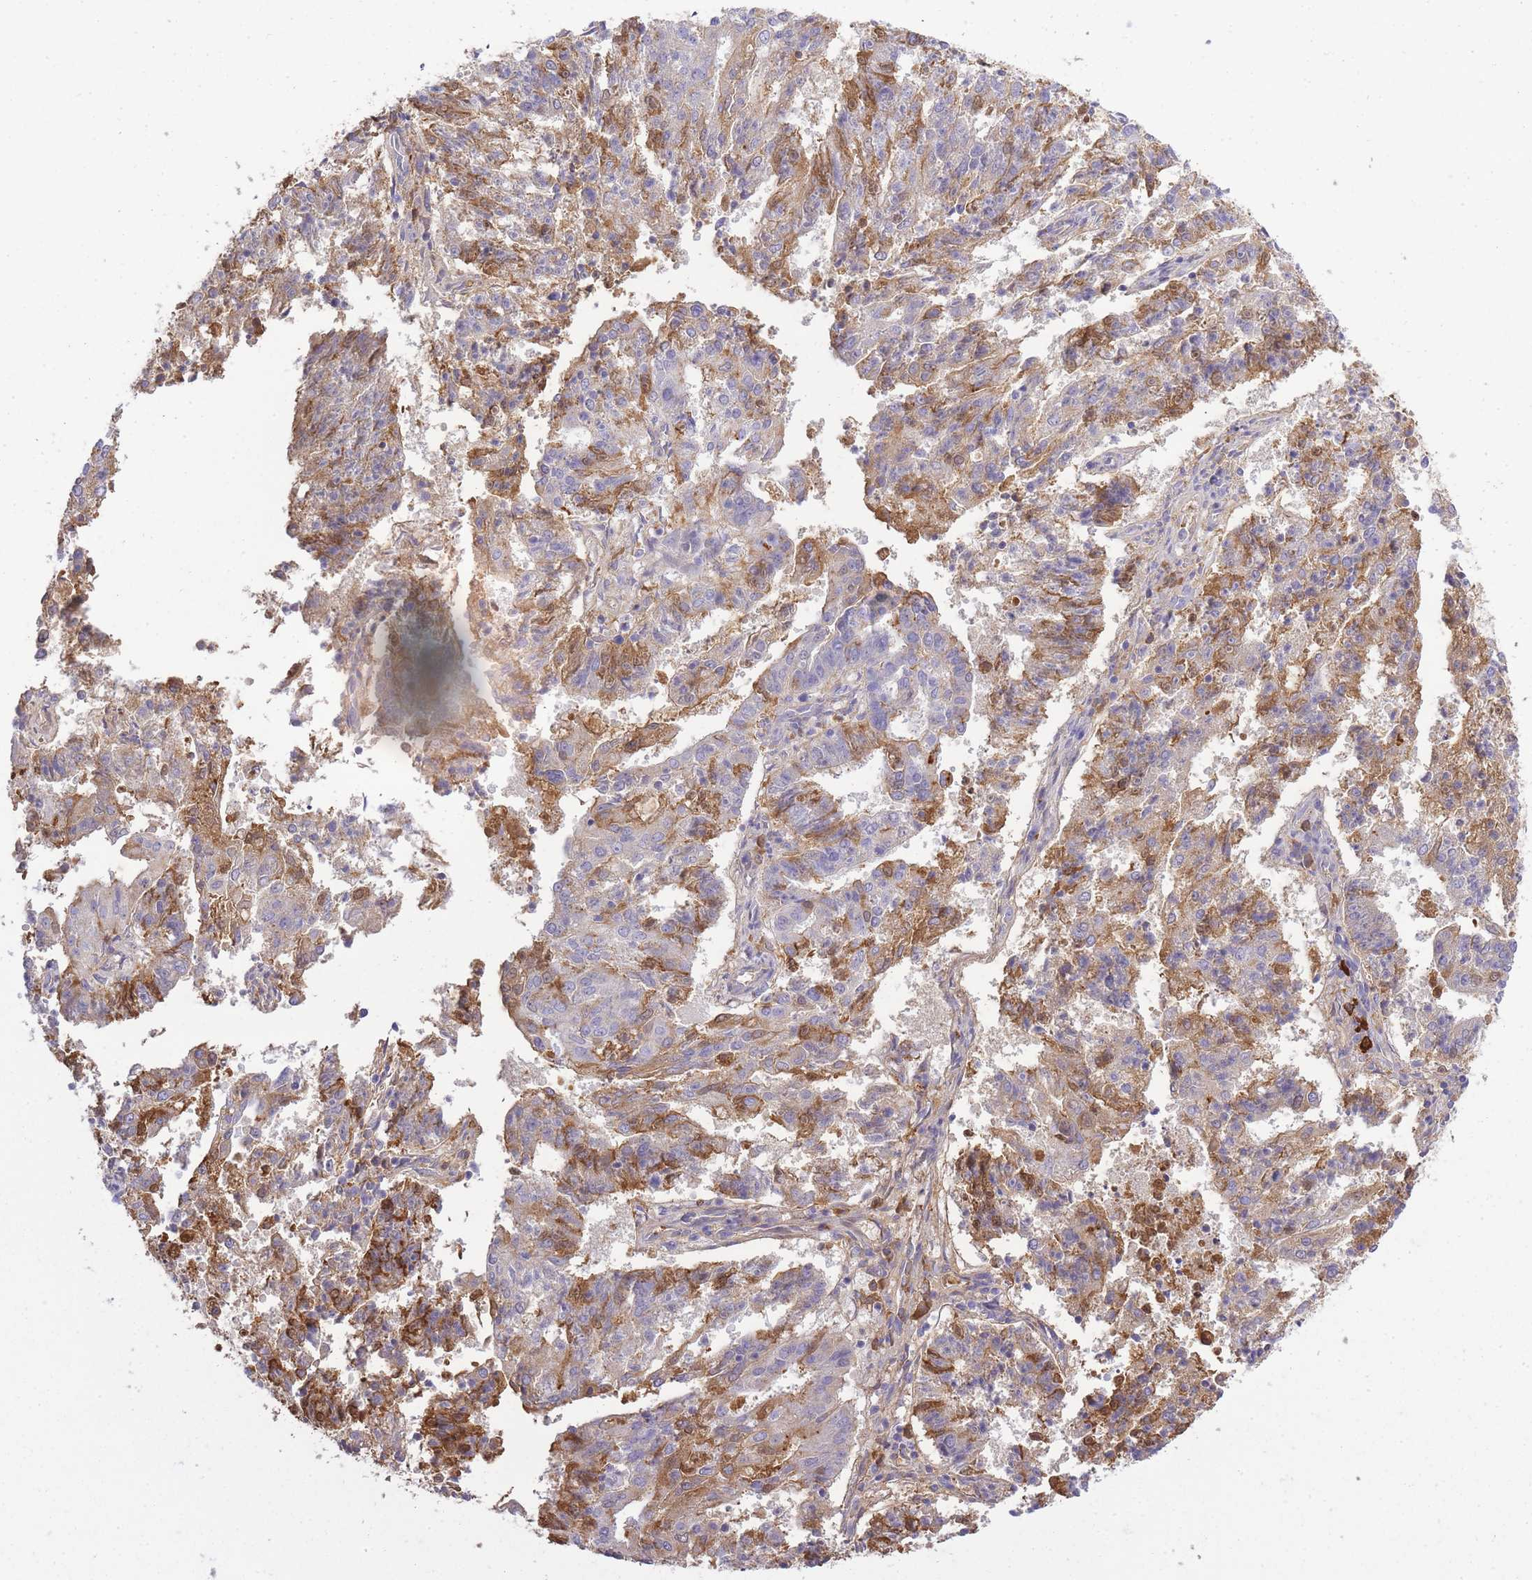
{"staining": {"intensity": "moderate", "quantity": "25%-75%", "location": "cytoplasmic/membranous"}, "tissue": "endometrial cancer", "cell_type": "Tumor cells", "image_type": "cancer", "snomed": [{"axis": "morphology", "description": "Adenocarcinoma, NOS"}, {"axis": "topography", "description": "Endometrium"}], "caption": "Endometrial cancer stained for a protein exhibits moderate cytoplasmic/membranous positivity in tumor cells. Nuclei are stained in blue.", "gene": "IGKV1D-42", "patient": {"sex": "female", "age": 82}}